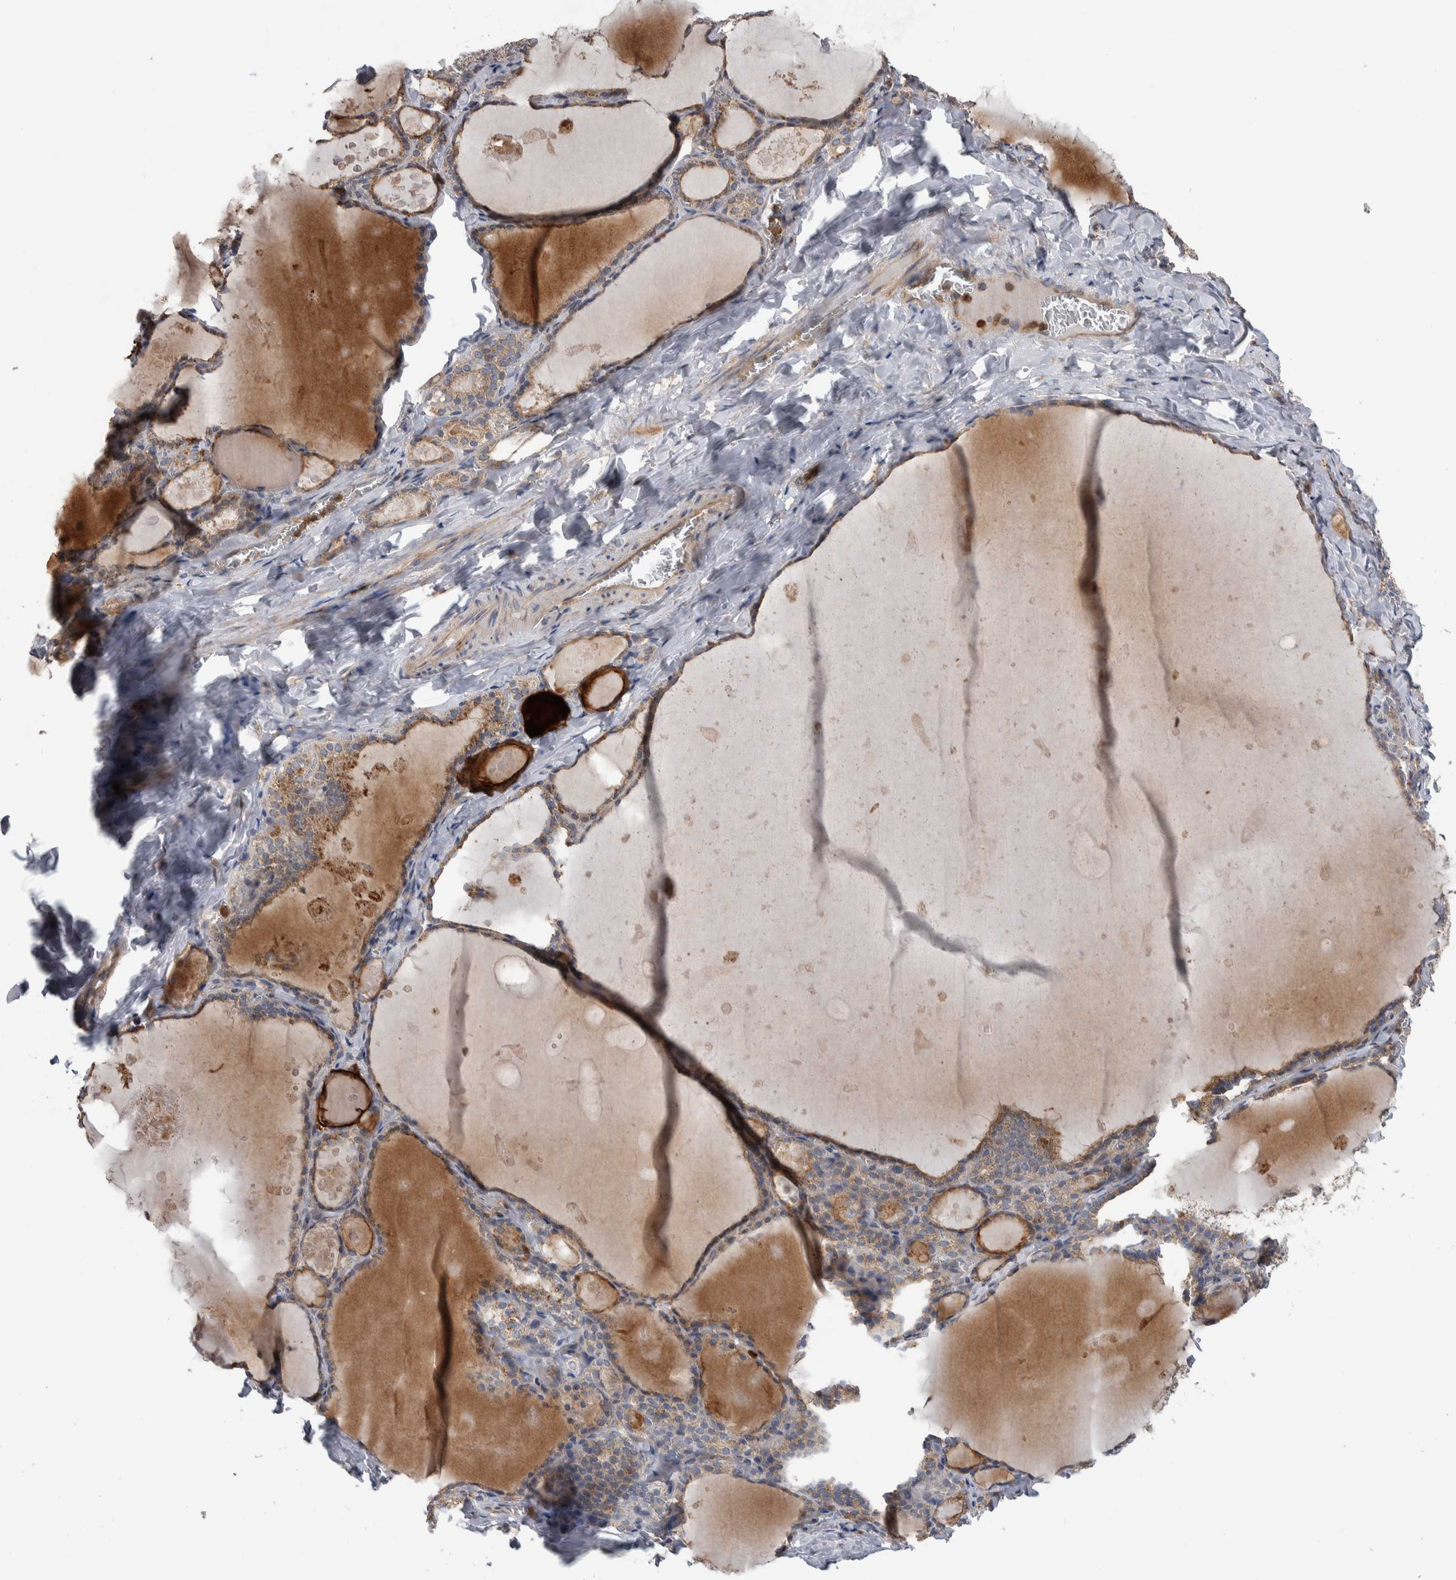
{"staining": {"intensity": "moderate", "quantity": ">75%", "location": "cytoplasmic/membranous"}, "tissue": "thyroid gland", "cell_type": "Glandular cells", "image_type": "normal", "snomed": [{"axis": "morphology", "description": "Normal tissue, NOS"}, {"axis": "topography", "description": "Thyroid gland"}], "caption": "Immunohistochemistry (IHC) histopathology image of benign thyroid gland stained for a protein (brown), which demonstrates medium levels of moderate cytoplasmic/membranous staining in approximately >75% of glandular cells.", "gene": "SDCBP", "patient": {"sex": "male", "age": 56}}